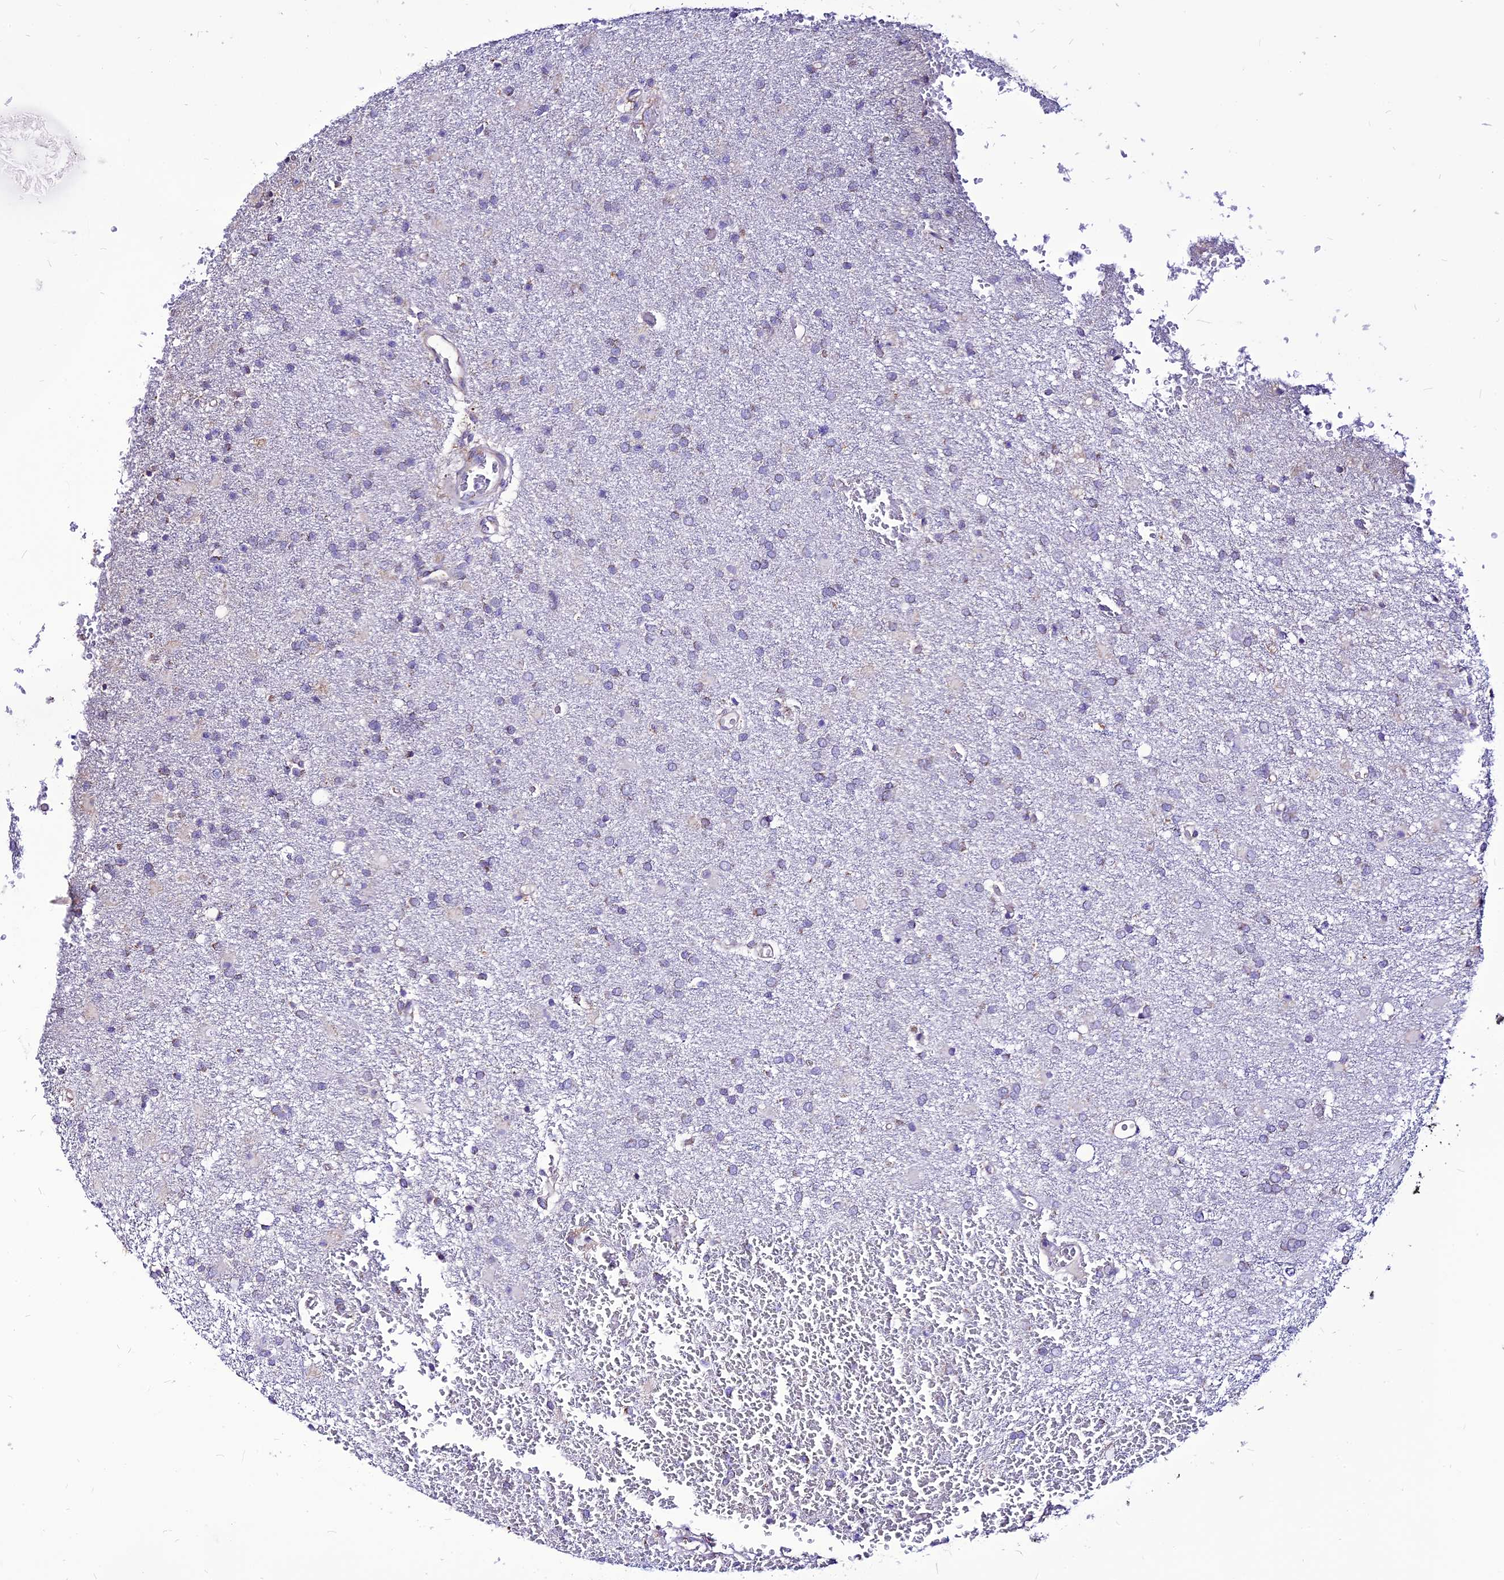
{"staining": {"intensity": "negative", "quantity": "none", "location": "none"}, "tissue": "glioma", "cell_type": "Tumor cells", "image_type": "cancer", "snomed": [{"axis": "morphology", "description": "Glioma, malignant, High grade"}, {"axis": "topography", "description": "Brain"}], "caption": "Immunohistochemical staining of glioma exhibits no significant expression in tumor cells. (Stains: DAB (3,3'-diaminobenzidine) IHC with hematoxylin counter stain, Microscopy: brightfield microscopy at high magnification).", "gene": "ECI1", "patient": {"sex": "female", "age": 74}}